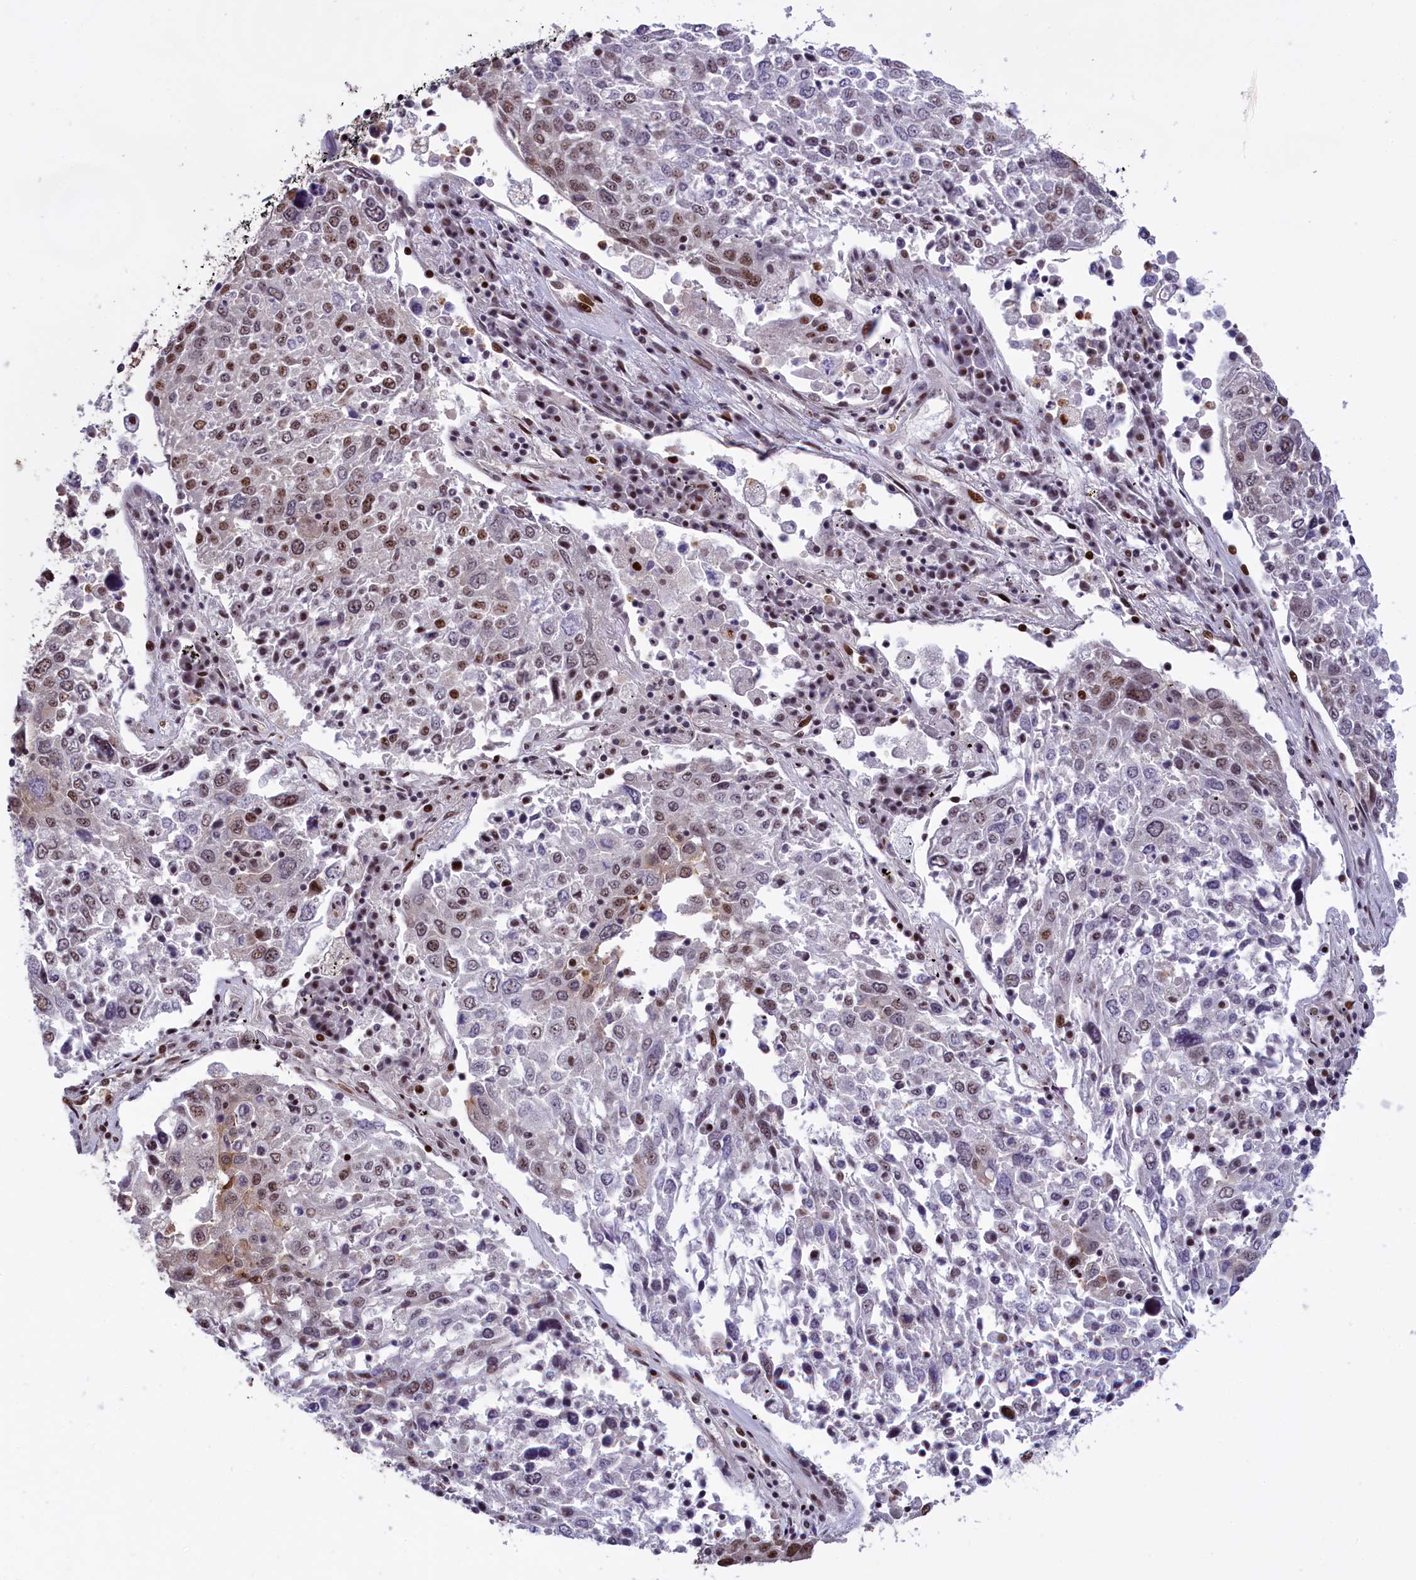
{"staining": {"intensity": "moderate", "quantity": "<25%", "location": "nuclear"}, "tissue": "lung cancer", "cell_type": "Tumor cells", "image_type": "cancer", "snomed": [{"axis": "morphology", "description": "Squamous cell carcinoma, NOS"}, {"axis": "topography", "description": "Lung"}], "caption": "Protein analysis of squamous cell carcinoma (lung) tissue demonstrates moderate nuclear expression in about <25% of tumor cells. (Brightfield microscopy of DAB IHC at high magnification).", "gene": "RELB", "patient": {"sex": "male", "age": 65}}